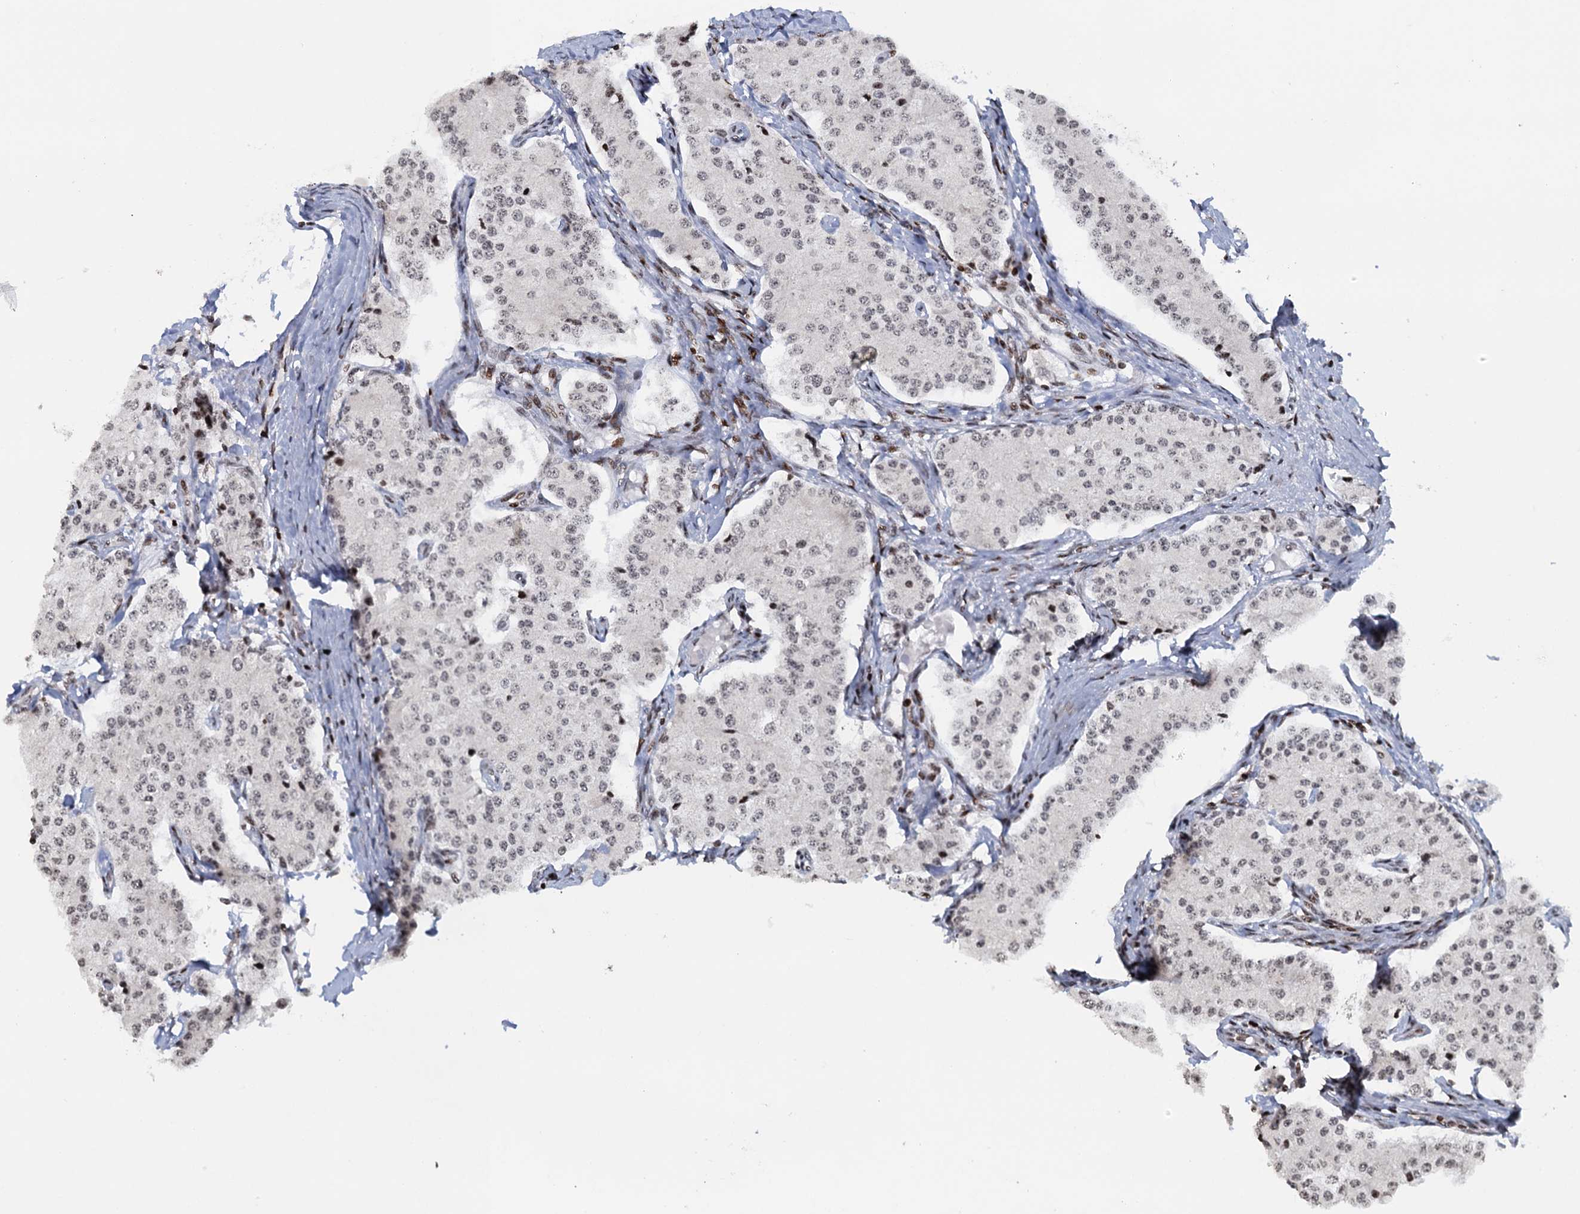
{"staining": {"intensity": "moderate", "quantity": "<25%", "location": "nuclear"}, "tissue": "carcinoid", "cell_type": "Tumor cells", "image_type": "cancer", "snomed": [{"axis": "morphology", "description": "Carcinoid, malignant, NOS"}, {"axis": "topography", "description": "Colon"}], "caption": "An image of malignant carcinoid stained for a protein shows moderate nuclear brown staining in tumor cells. The staining was performed using DAB, with brown indicating positive protein expression. Nuclei are stained blue with hematoxylin.", "gene": "FYB1", "patient": {"sex": "female", "age": 52}}